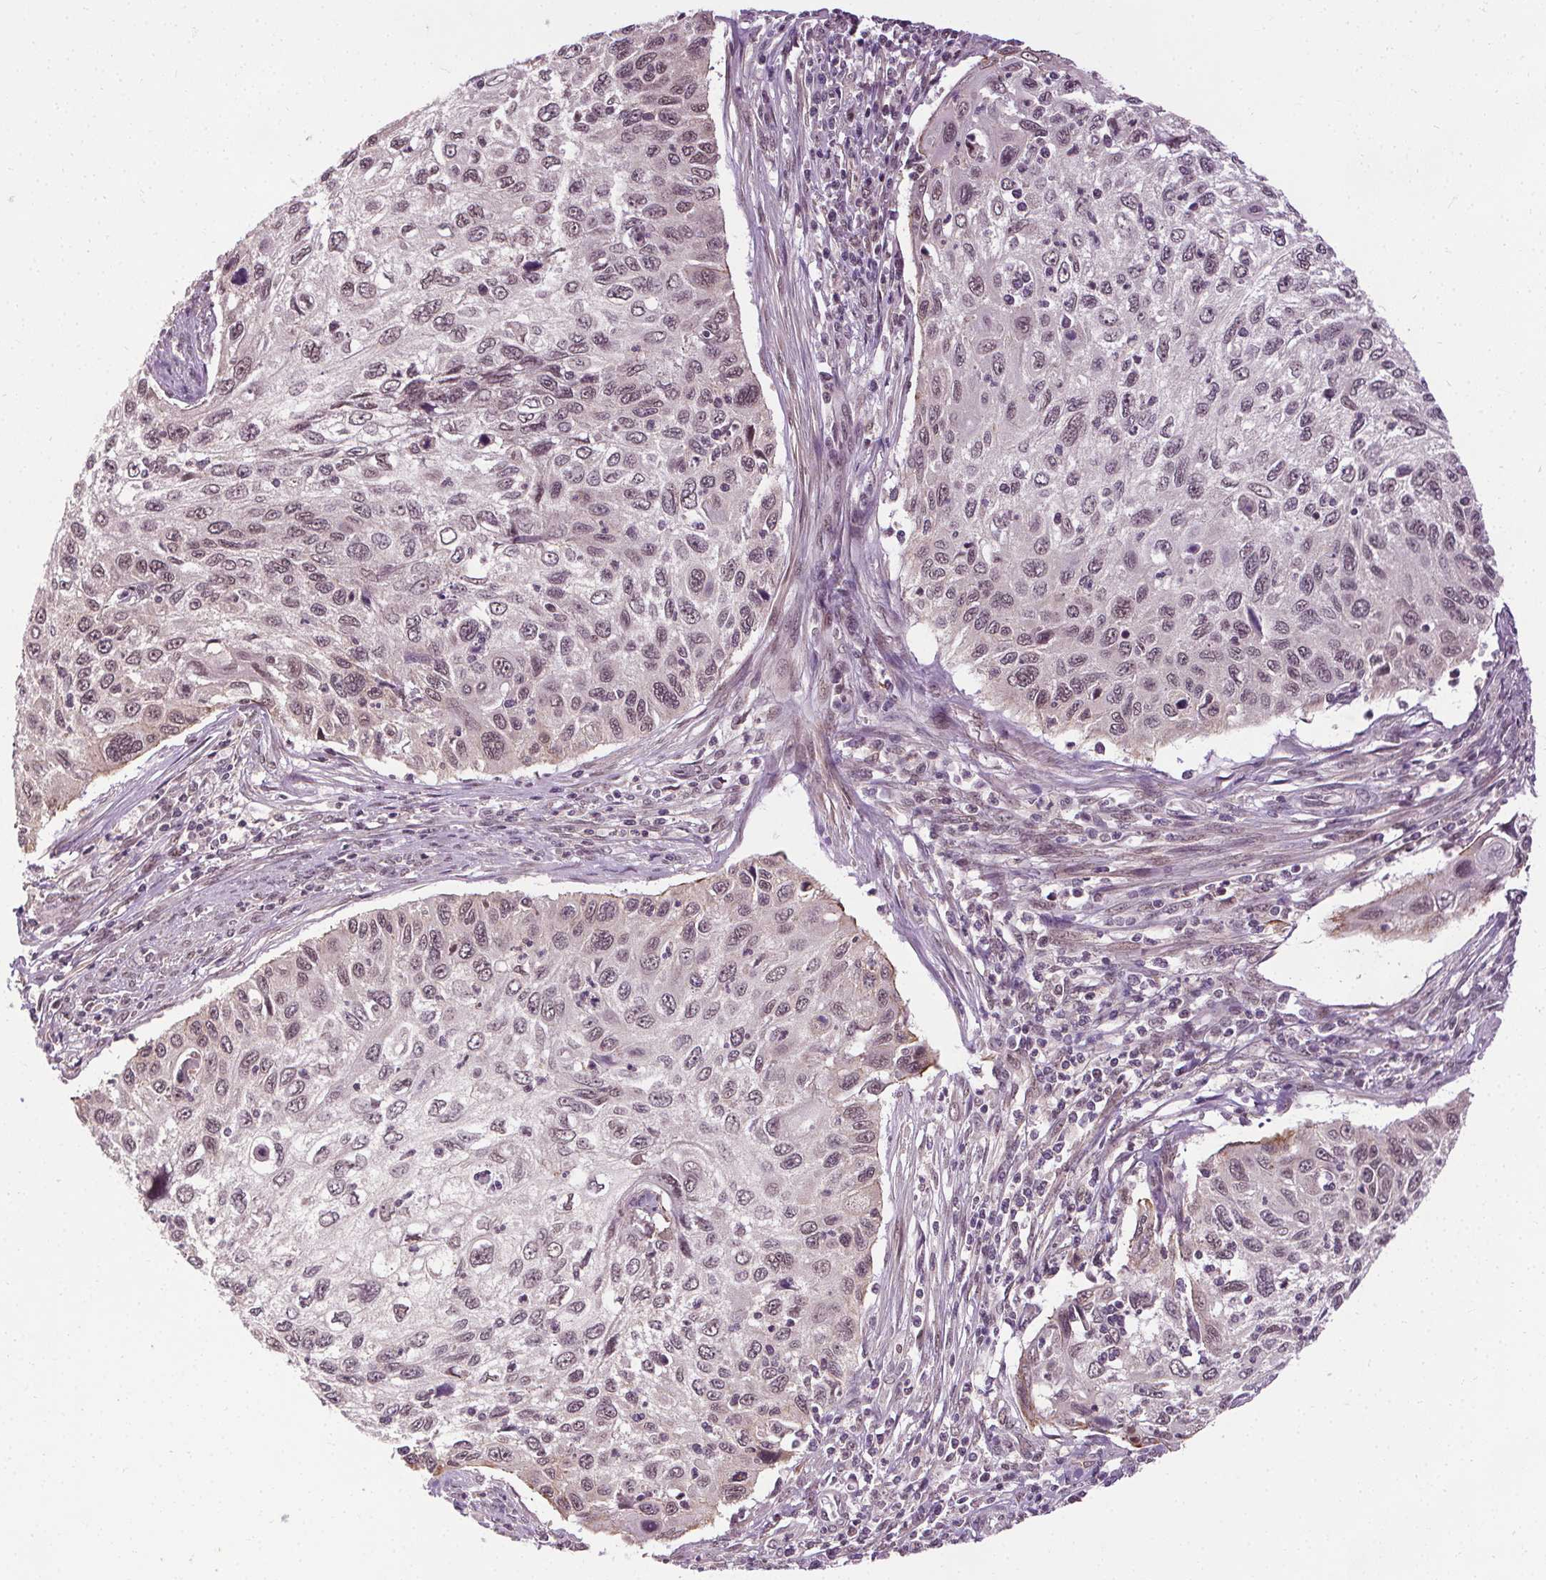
{"staining": {"intensity": "weak", "quantity": "25%-75%", "location": "nuclear"}, "tissue": "cervical cancer", "cell_type": "Tumor cells", "image_type": "cancer", "snomed": [{"axis": "morphology", "description": "Squamous cell carcinoma, NOS"}, {"axis": "topography", "description": "Cervix"}], "caption": "Protein expression analysis of human cervical squamous cell carcinoma reveals weak nuclear positivity in about 25%-75% of tumor cells.", "gene": "MED6", "patient": {"sex": "female", "age": 70}}